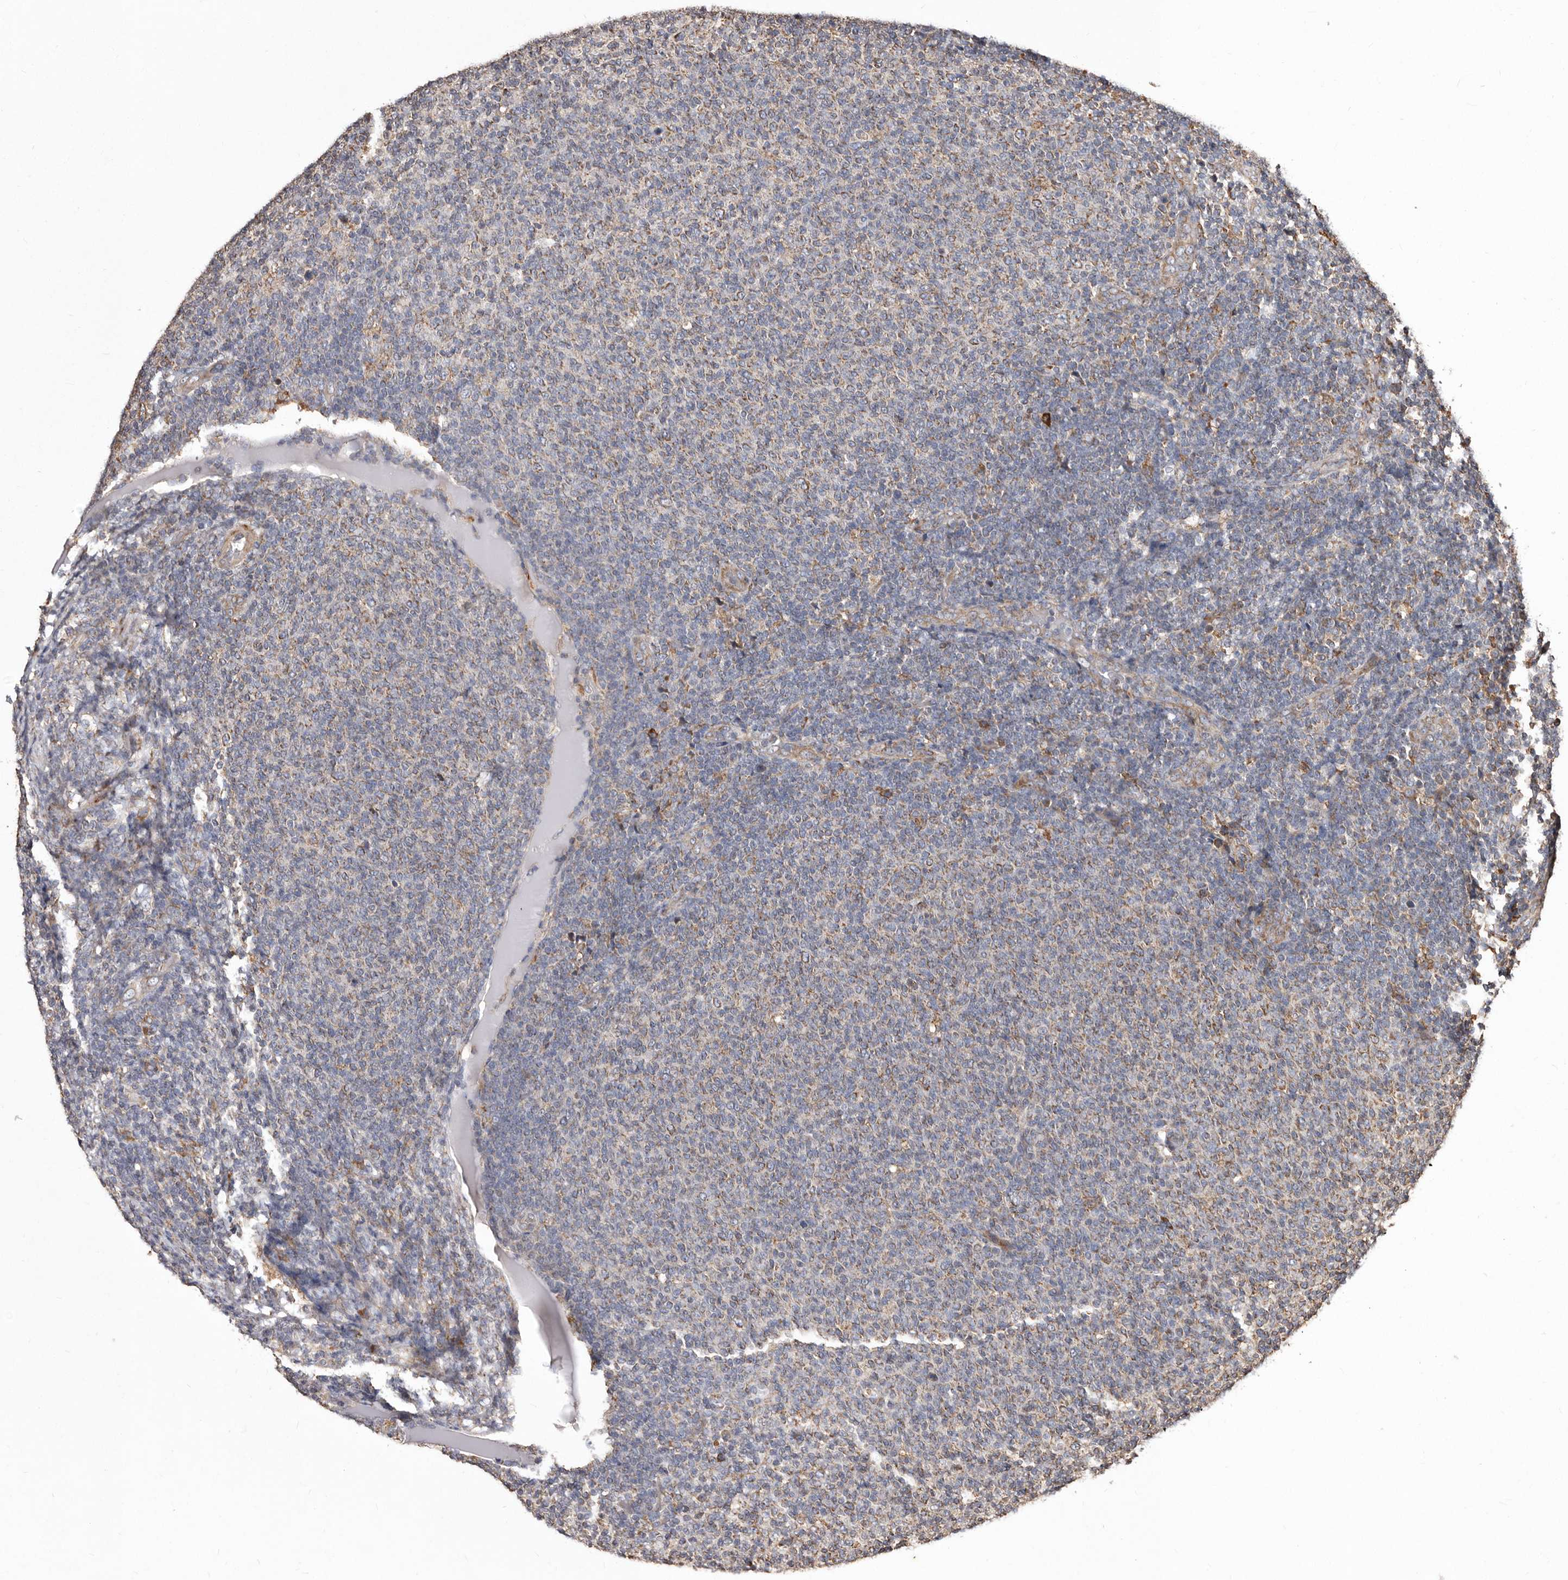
{"staining": {"intensity": "weak", "quantity": "<25%", "location": "cytoplasmic/membranous"}, "tissue": "lymphoma", "cell_type": "Tumor cells", "image_type": "cancer", "snomed": [{"axis": "morphology", "description": "Malignant lymphoma, non-Hodgkin's type, Low grade"}, {"axis": "topography", "description": "Lymph node"}], "caption": "Immunohistochemical staining of human malignant lymphoma, non-Hodgkin's type (low-grade) reveals no significant positivity in tumor cells.", "gene": "STEAP2", "patient": {"sex": "male", "age": 66}}